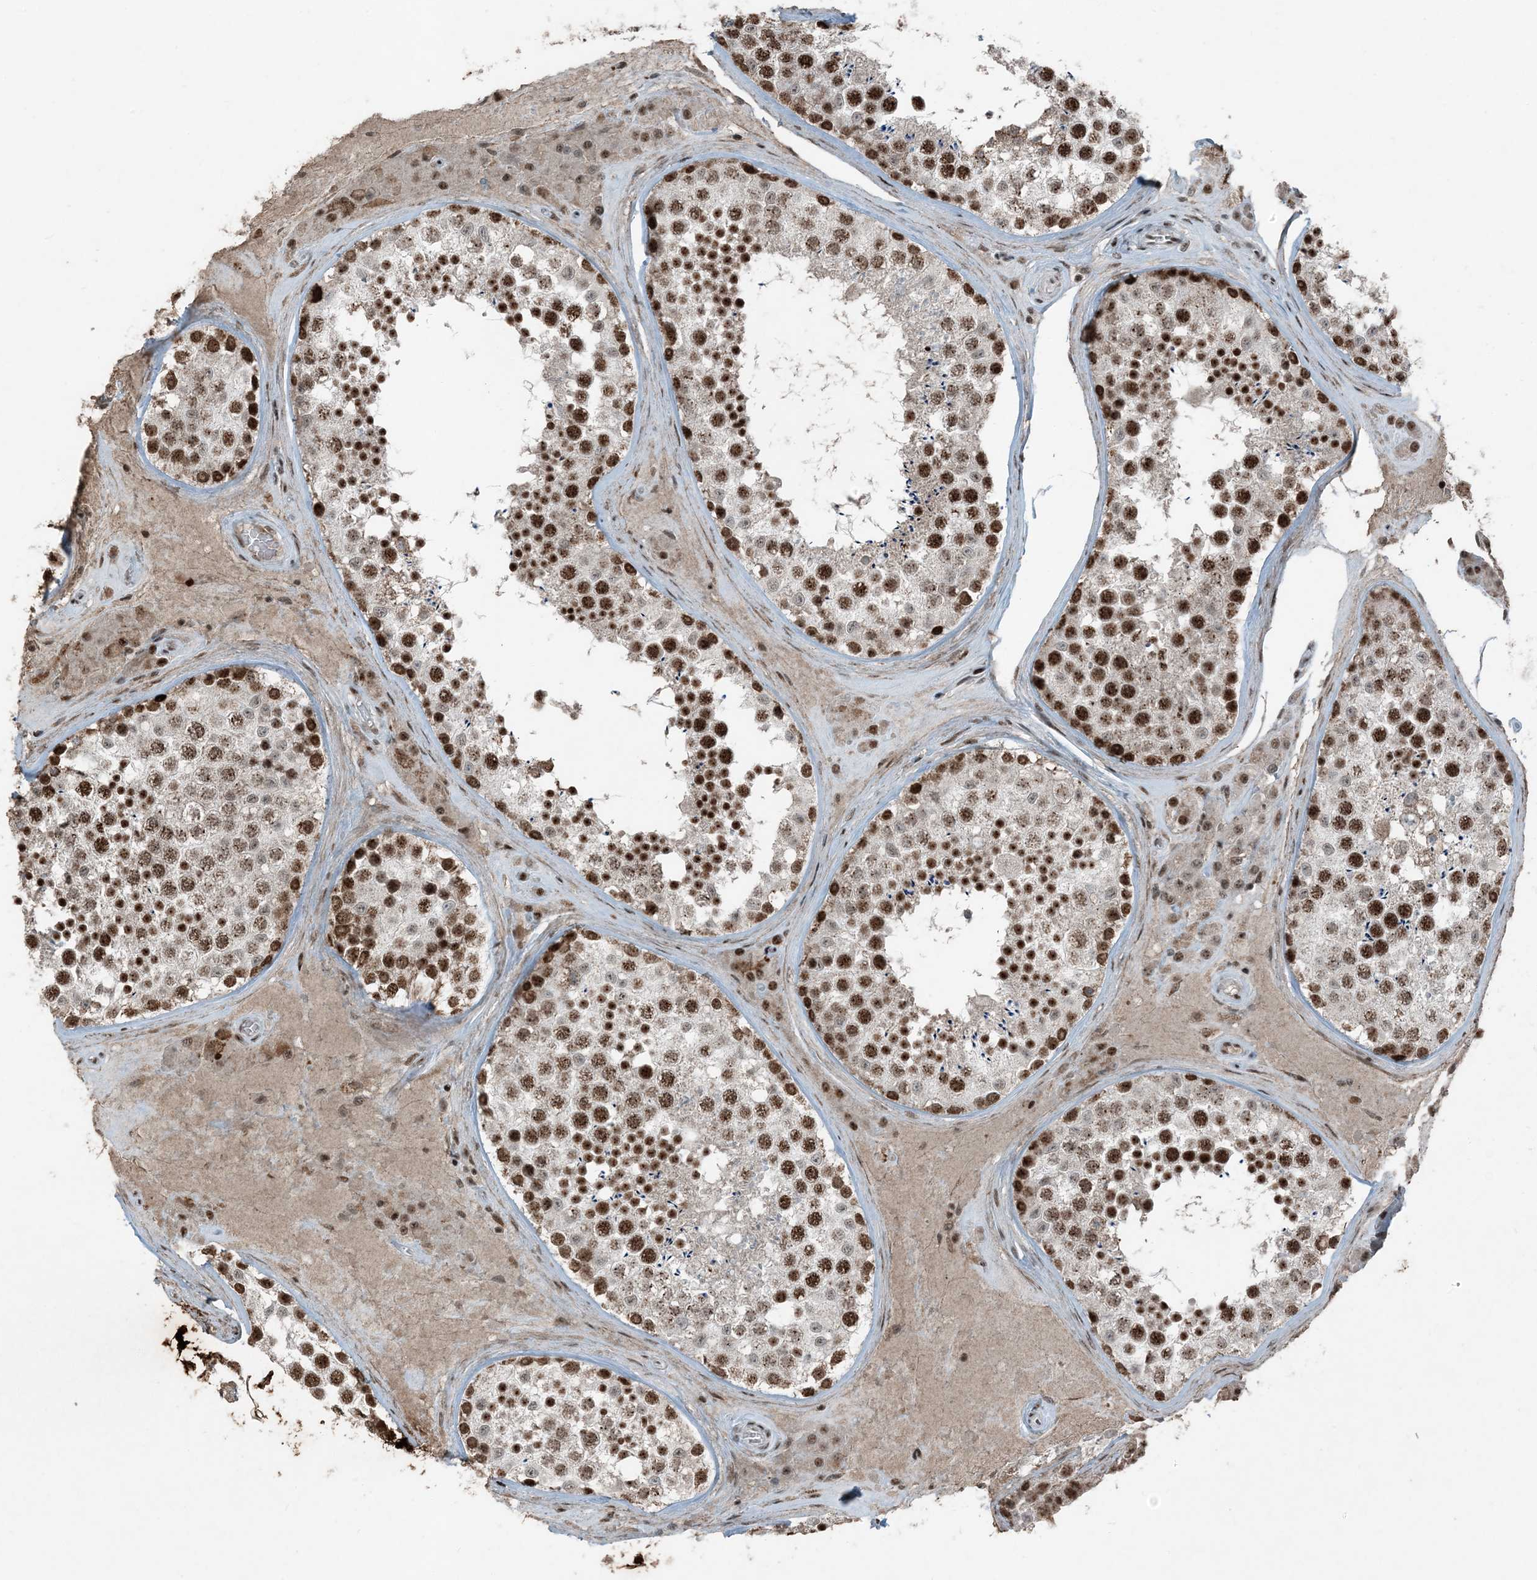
{"staining": {"intensity": "strong", "quantity": ">75%", "location": "nuclear"}, "tissue": "testis", "cell_type": "Cells in seminiferous ducts", "image_type": "normal", "snomed": [{"axis": "morphology", "description": "Normal tissue, NOS"}, {"axis": "topography", "description": "Testis"}], "caption": "Benign testis demonstrates strong nuclear positivity in approximately >75% of cells in seminiferous ducts.", "gene": "TADA2B", "patient": {"sex": "male", "age": 46}}